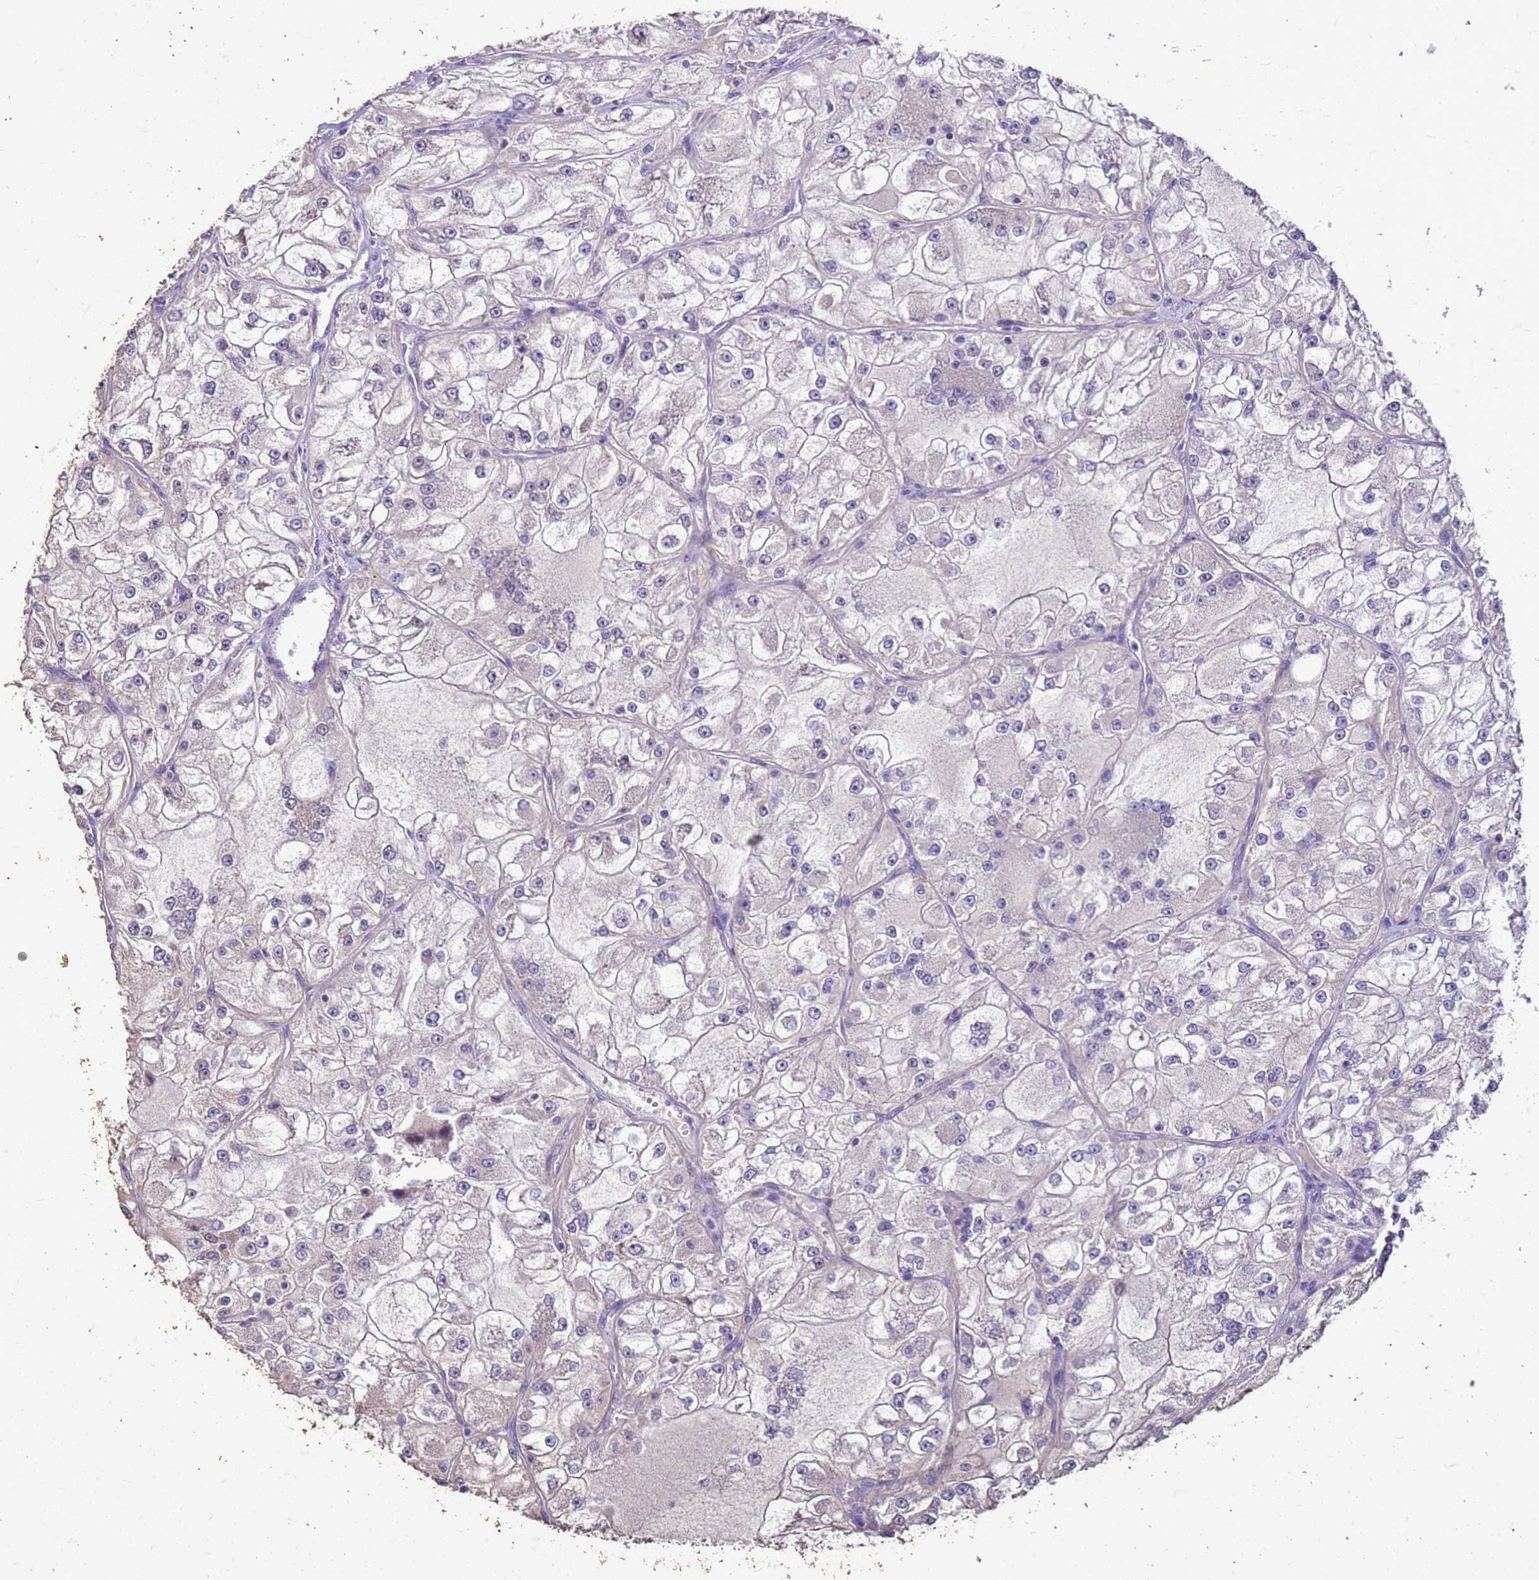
{"staining": {"intensity": "negative", "quantity": "none", "location": "none"}, "tissue": "renal cancer", "cell_type": "Tumor cells", "image_type": "cancer", "snomed": [{"axis": "morphology", "description": "Adenocarcinoma, NOS"}, {"axis": "topography", "description": "Kidney"}], "caption": "A high-resolution histopathology image shows IHC staining of renal adenocarcinoma, which shows no significant staining in tumor cells.", "gene": "FAM184B", "patient": {"sex": "female", "age": 72}}